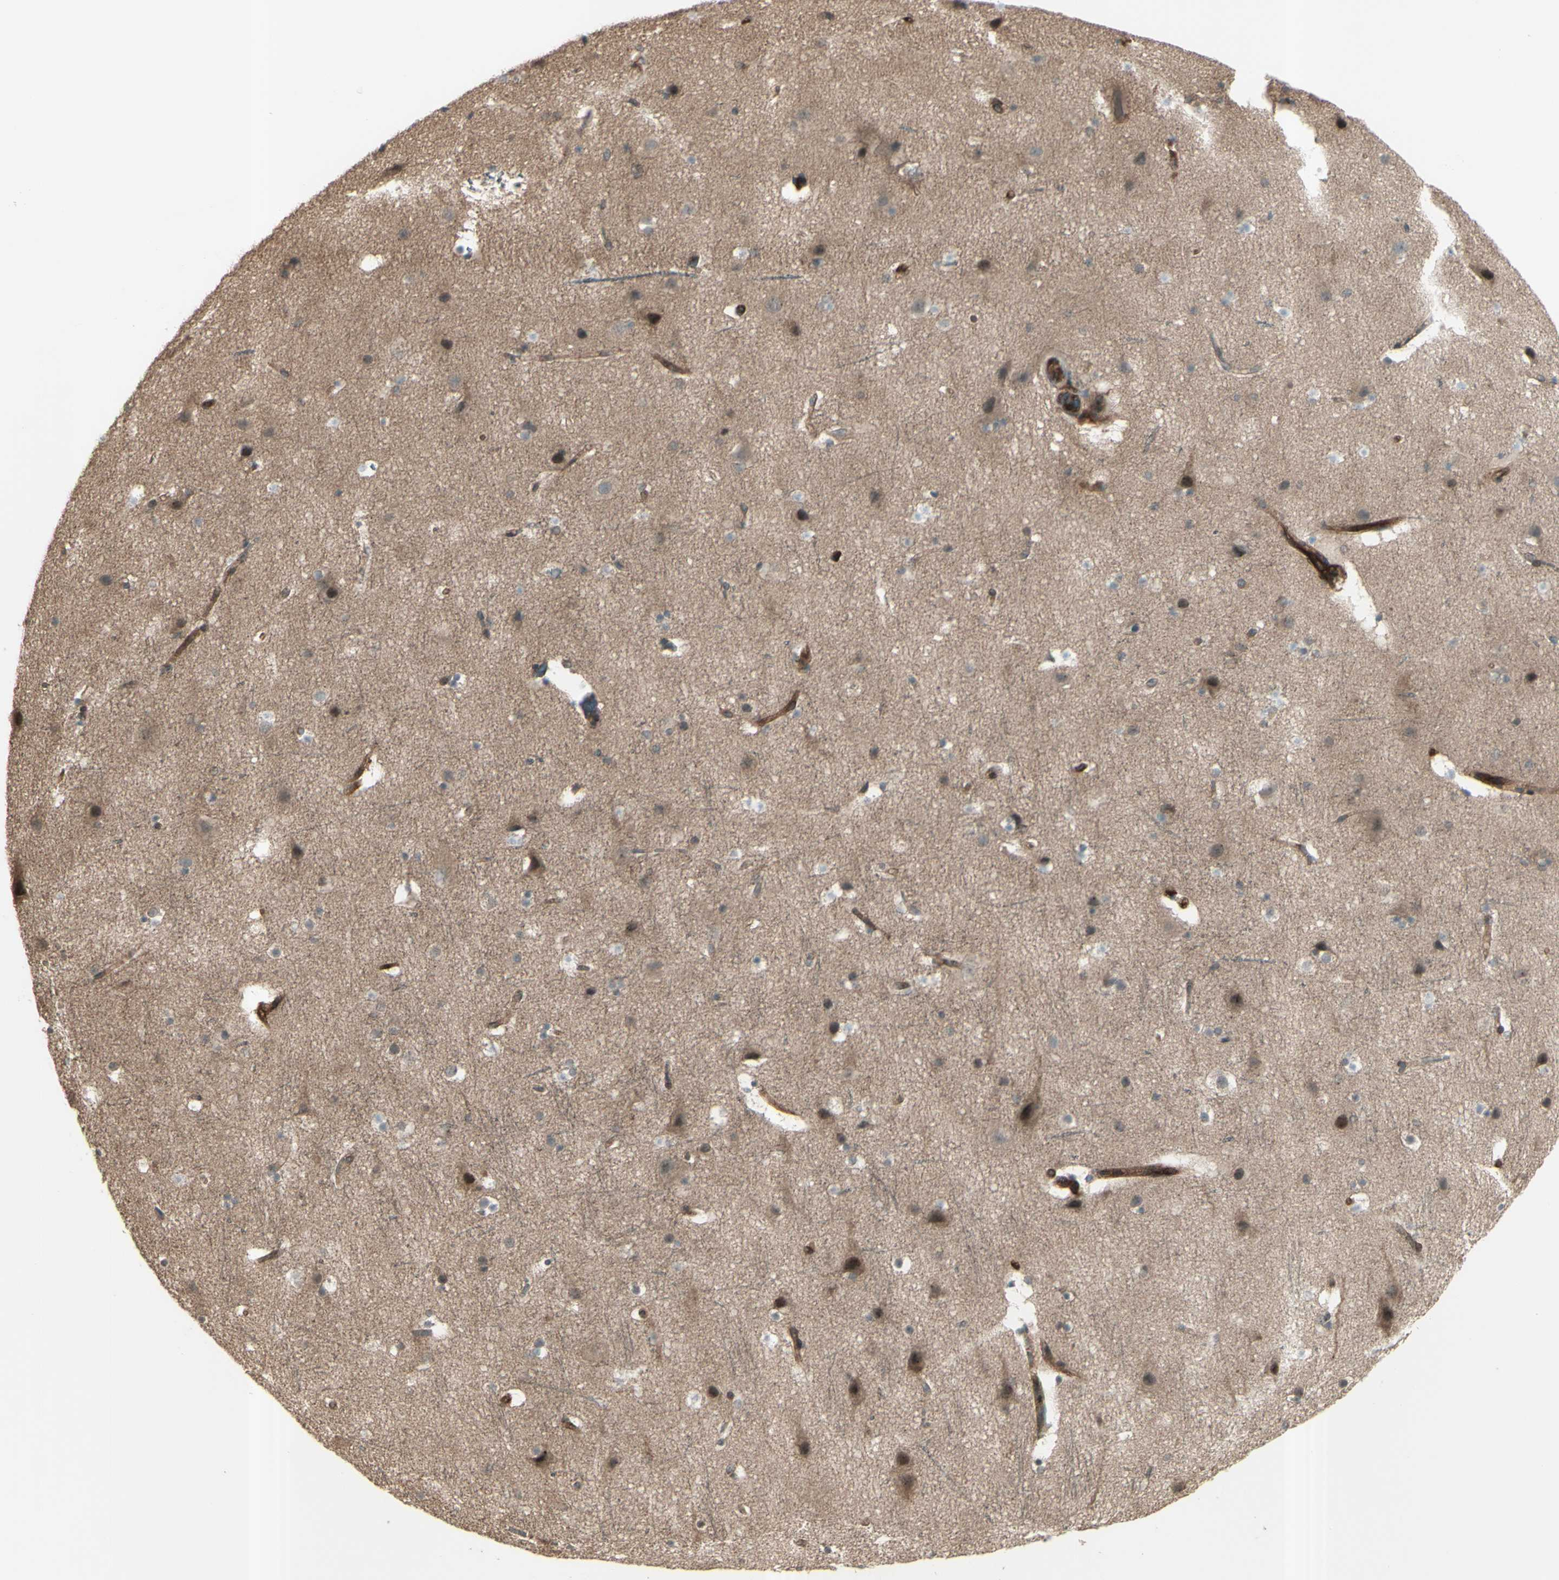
{"staining": {"intensity": "strong", "quantity": "25%-75%", "location": "cytoplasmic/membranous"}, "tissue": "cerebral cortex", "cell_type": "Endothelial cells", "image_type": "normal", "snomed": [{"axis": "morphology", "description": "Normal tissue, NOS"}, {"axis": "topography", "description": "Cerebral cortex"}], "caption": "A brown stain labels strong cytoplasmic/membranous positivity of a protein in endothelial cells of normal human cerebral cortex. The protein is shown in brown color, while the nuclei are stained blue.", "gene": "FXYD5", "patient": {"sex": "male", "age": 45}}